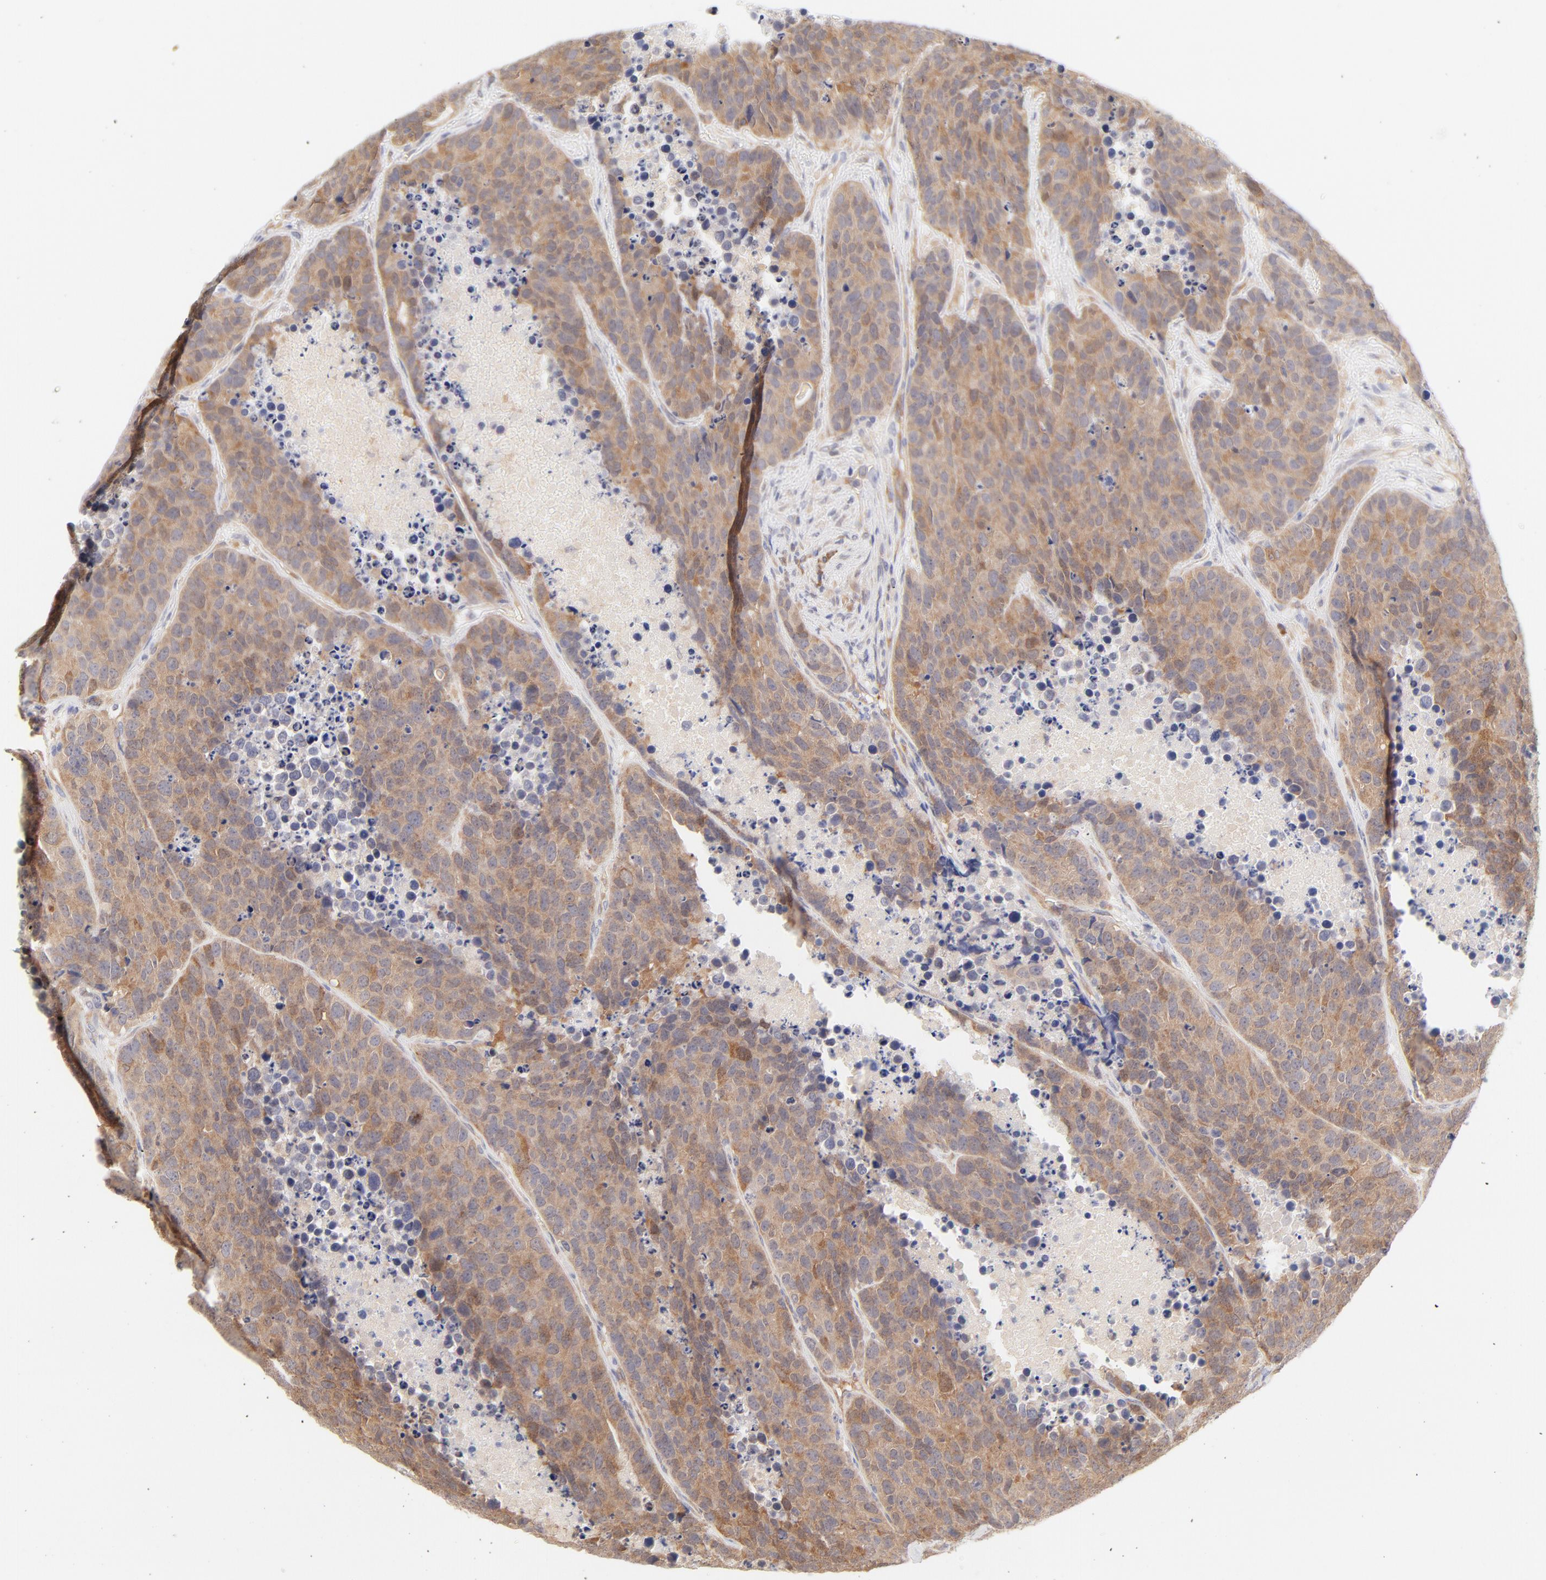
{"staining": {"intensity": "moderate", "quantity": ">75%", "location": "cytoplasmic/membranous"}, "tissue": "carcinoid", "cell_type": "Tumor cells", "image_type": "cancer", "snomed": [{"axis": "morphology", "description": "Carcinoid, malignant, NOS"}, {"axis": "topography", "description": "Lung"}], "caption": "Brown immunohistochemical staining in human carcinoid (malignant) shows moderate cytoplasmic/membranous expression in approximately >75% of tumor cells.", "gene": "RPS6KA1", "patient": {"sex": "male", "age": 60}}